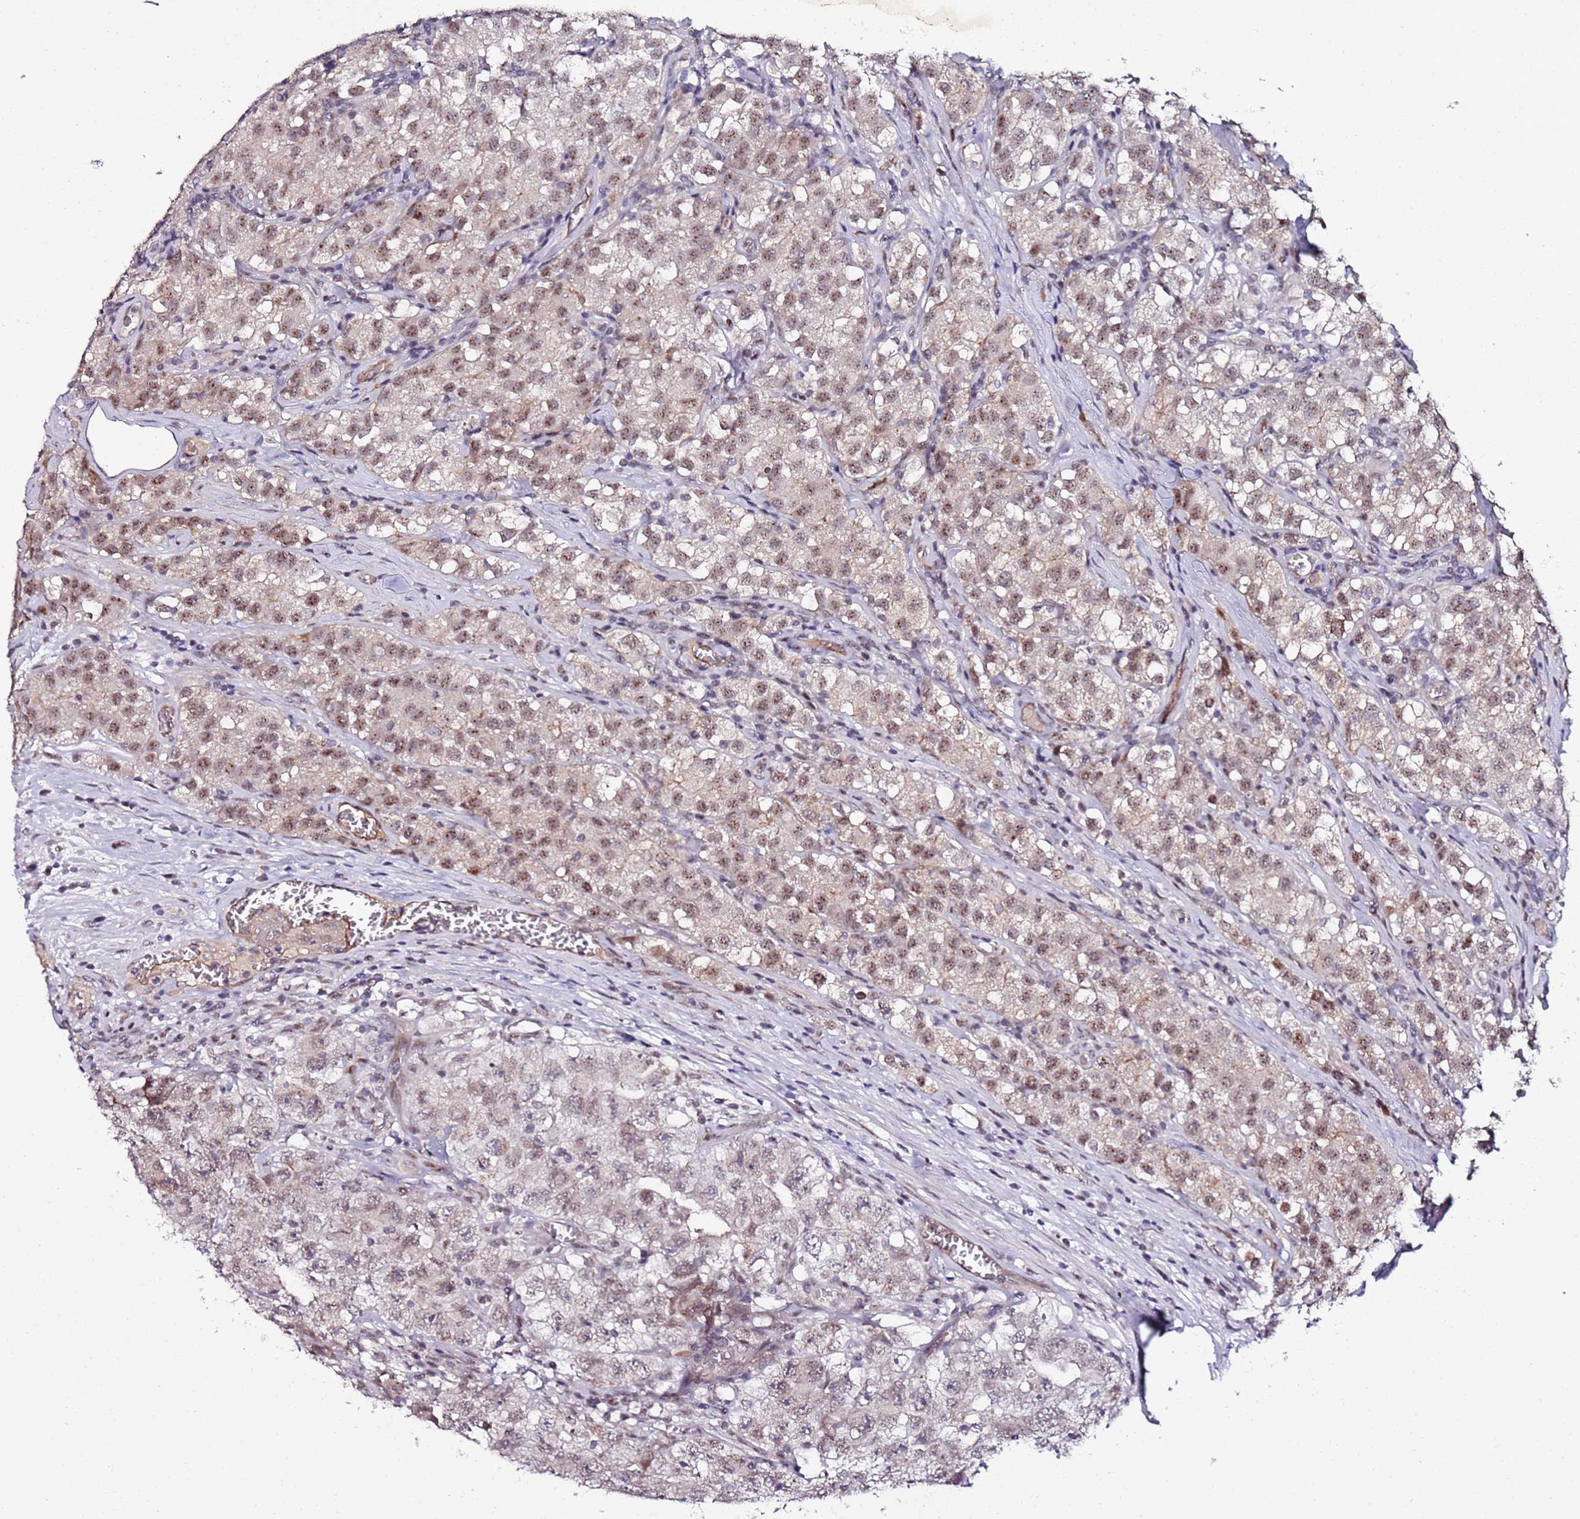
{"staining": {"intensity": "moderate", "quantity": ">75%", "location": "nuclear"}, "tissue": "testis cancer", "cell_type": "Tumor cells", "image_type": "cancer", "snomed": [{"axis": "morphology", "description": "Seminoma, NOS"}, {"axis": "morphology", "description": "Carcinoma, Embryonal, NOS"}, {"axis": "topography", "description": "Testis"}], "caption": "There is medium levels of moderate nuclear positivity in tumor cells of seminoma (testis), as demonstrated by immunohistochemical staining (brown color).", "gene": "DUSP28", "patient": {"sex": "male", "age": 43}}